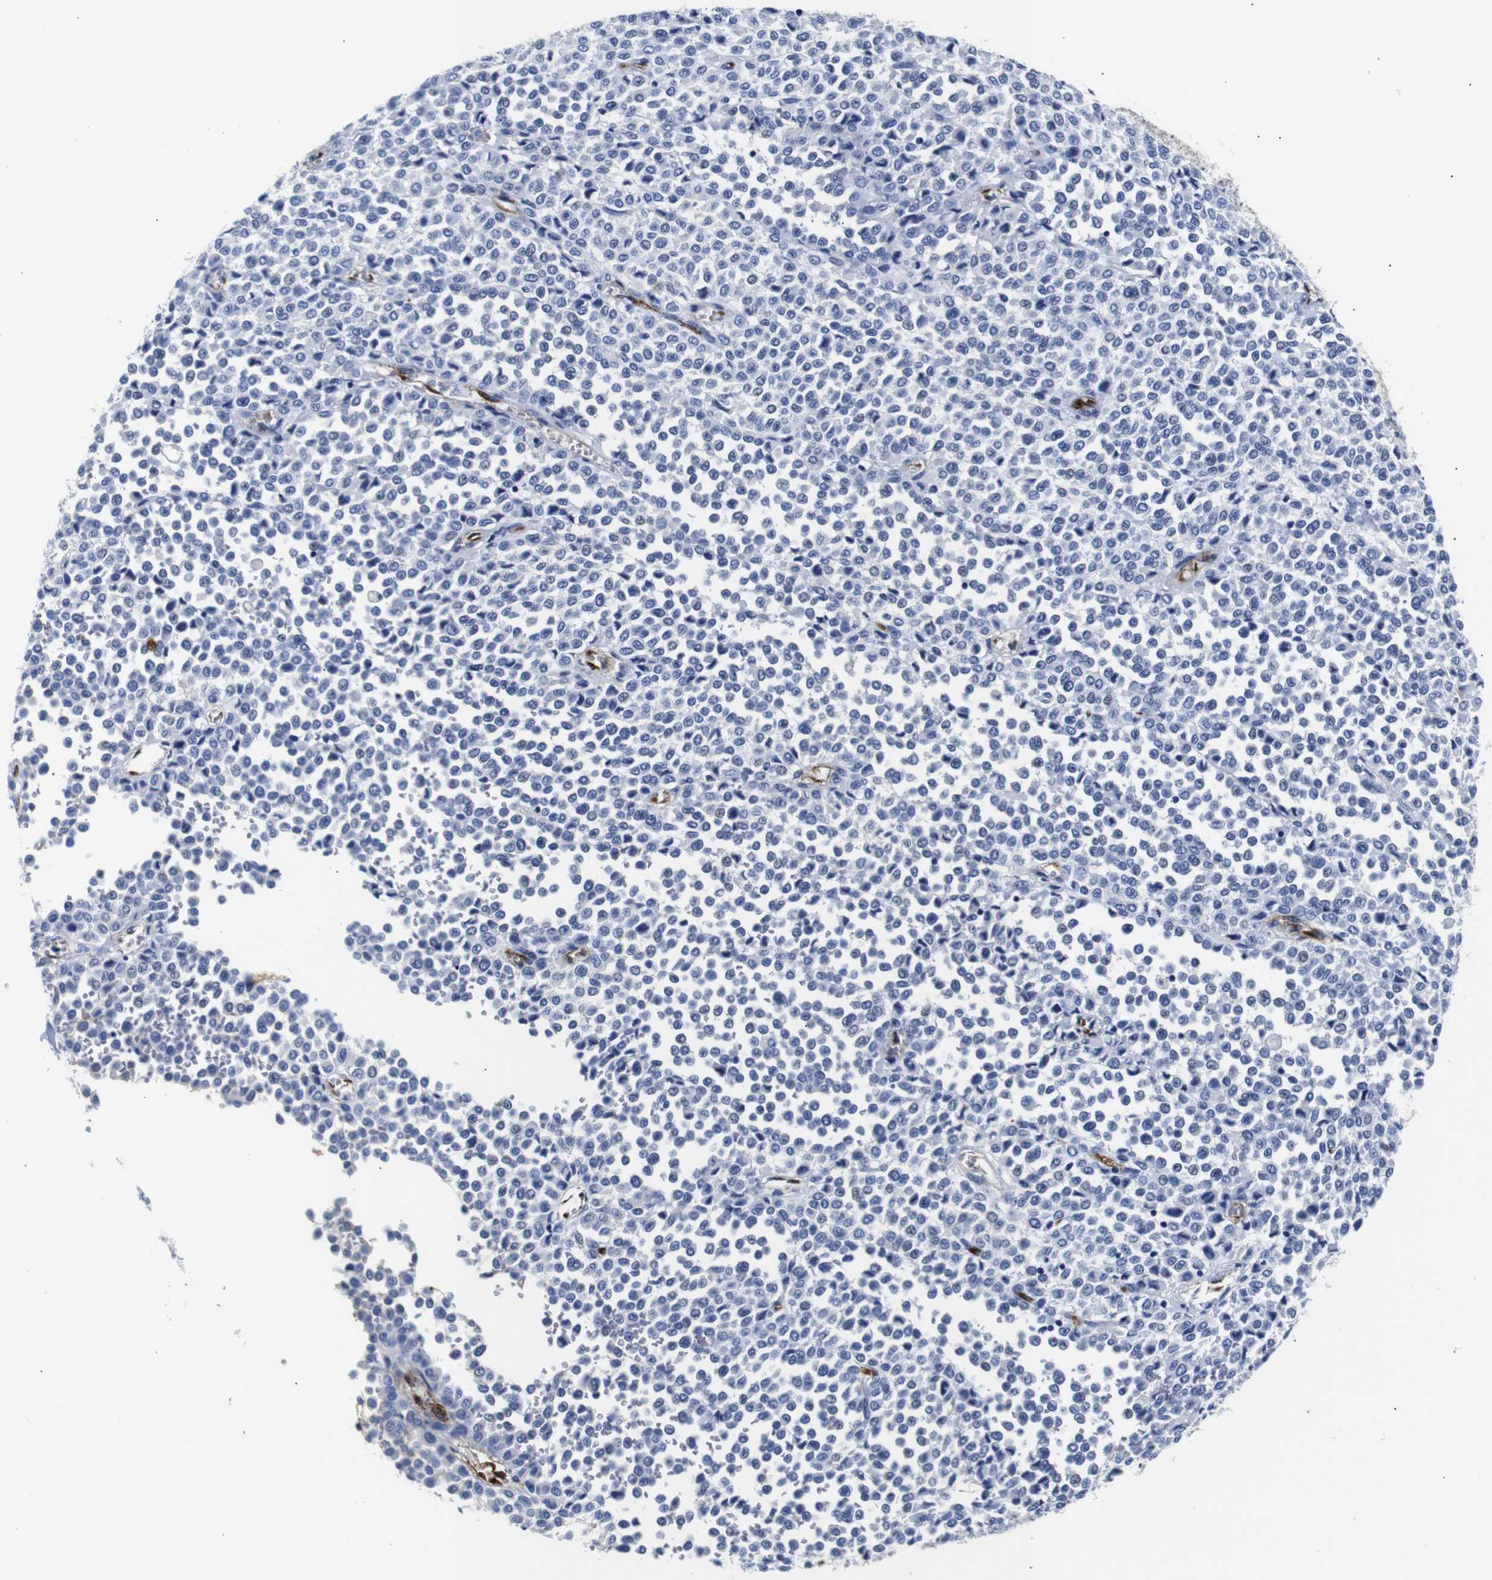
{"staining": {"intensity": "negative", "quantity": "none", "location": "none"}, "tissue": "melanoma", "cell_type": "Tumor cells", "image_type": "cancer", "snomed": [{"axis": "morphology", "description": "Malignant melanoma, Metastatic site"}, {"axis": "topography", "description": "Pancreas"}], "caption": "Melanoma stained for a protein using immunohistochemistry demonstrates no expression tumor cells.", "gene": "MUC4", "patient": {"sex": "female", "age": 30}}